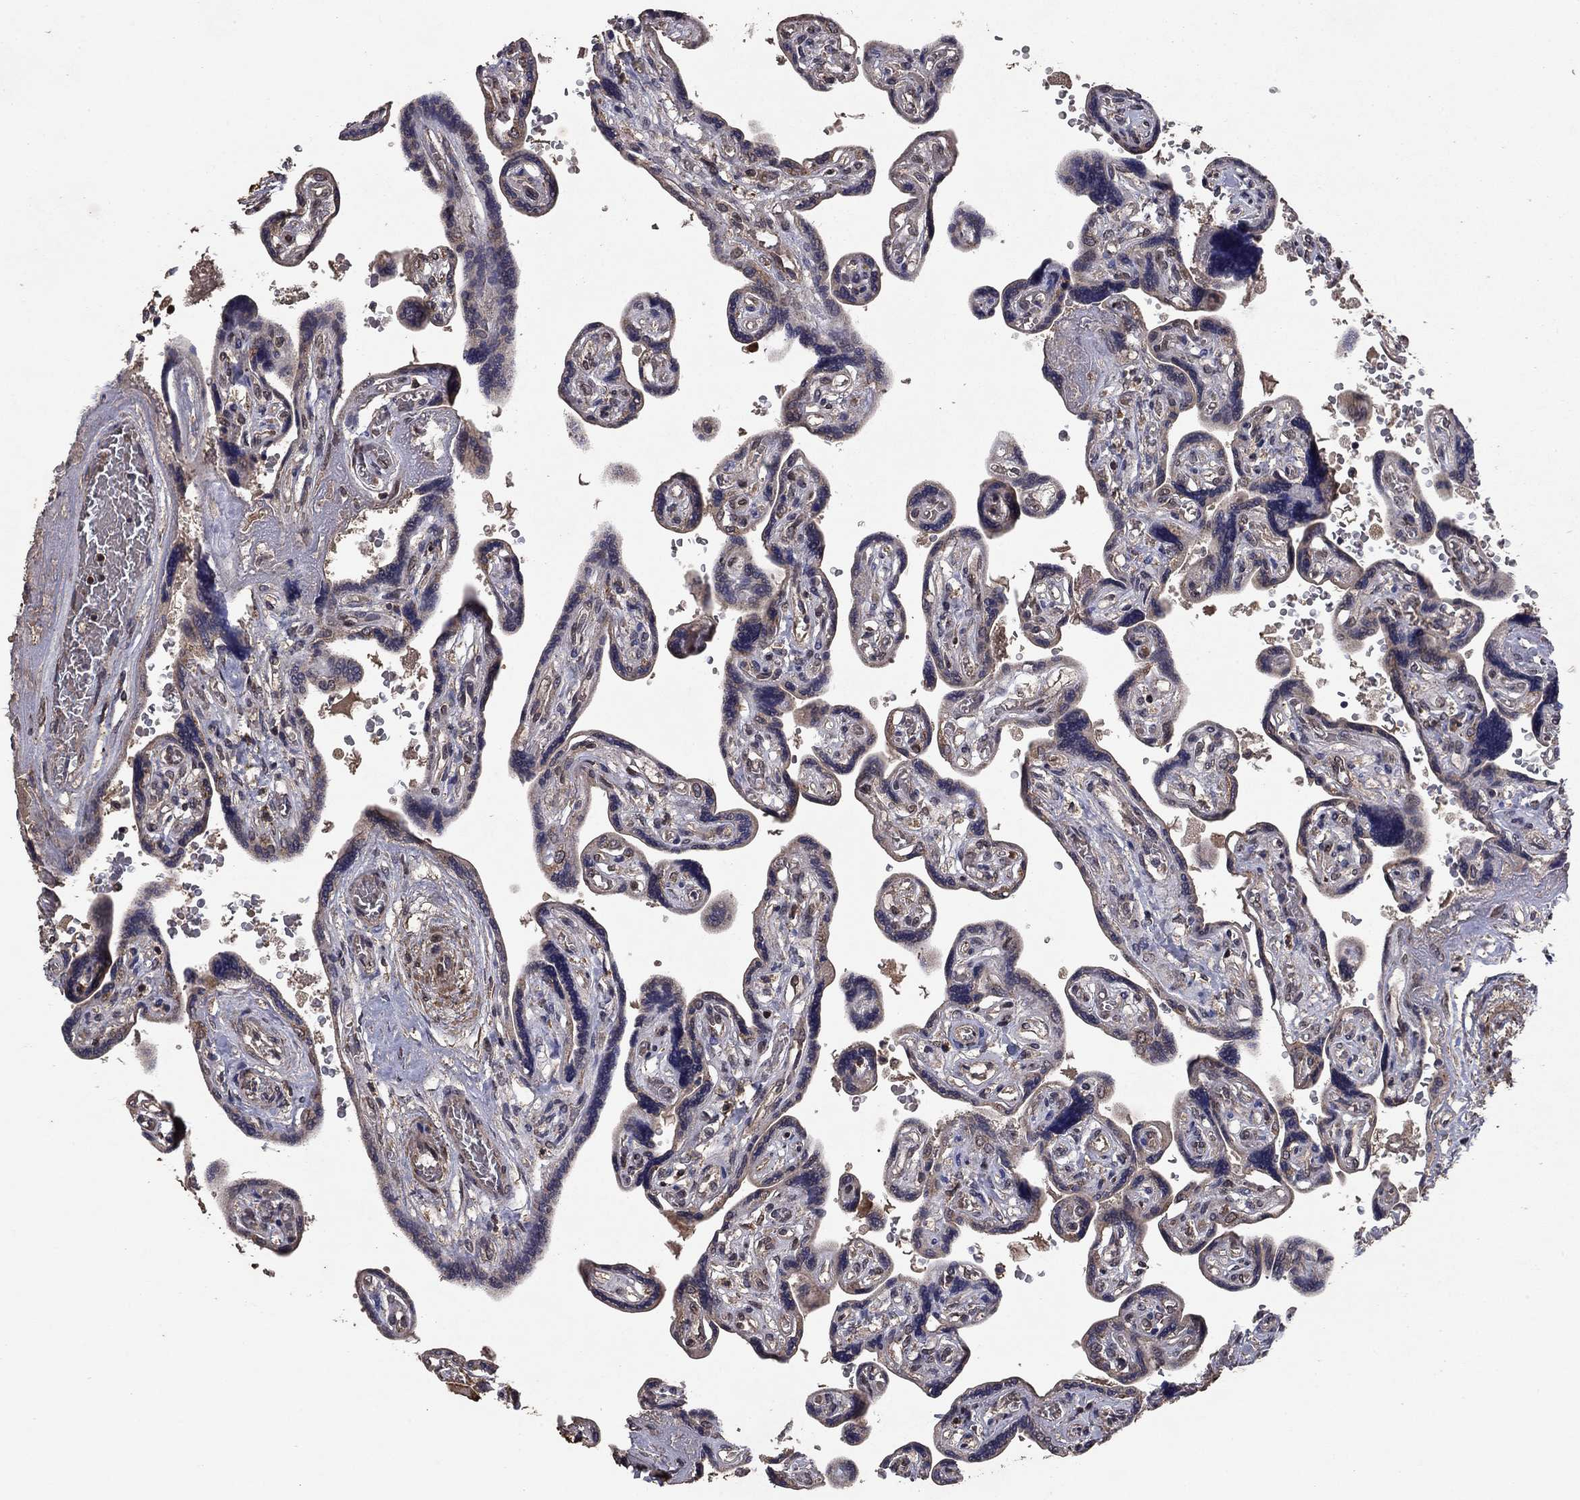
{"staining": {"intensity": "weak", "quantity": ">75%", "location": "cytoplasmic/membranous"}, "tissue": "placenta", "cell_type": "Decidual cells", "image_type": "normal", "snomed": [{"axis": "morphology", "description": "Normal tissue, NOS"}, {"axis": "topography", "description": "Placenta"}], "caption": "Immunohistochemistry of unremarkable placenta displays low levels of weak cytoplasmic/membranous expression in approximately >75% of decidual cells. (brown staining indicates protein expression, while blue staining denotes nuclei).", "gene": "DHRS1", "patient": {"sex": "female", "age": 32}}